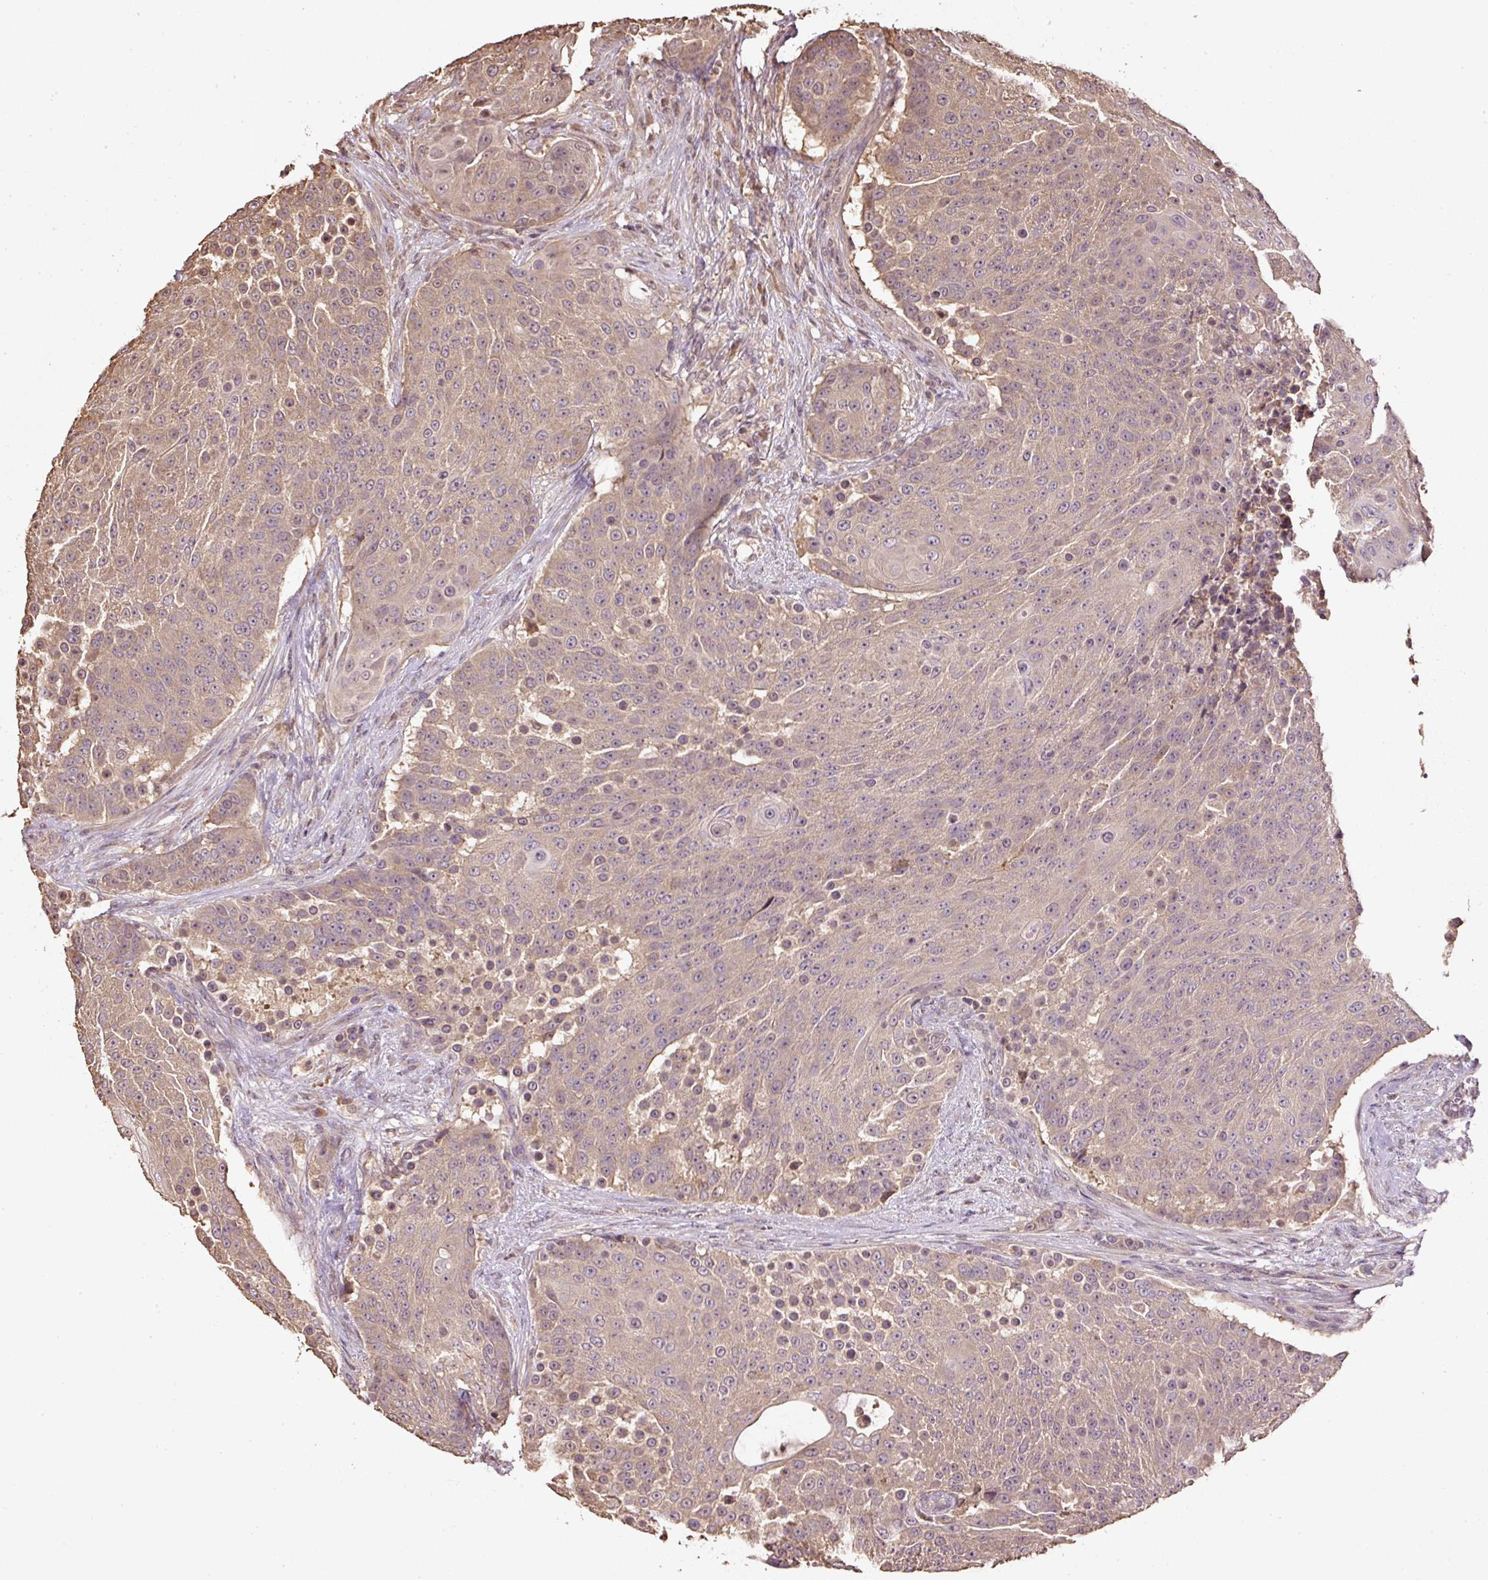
{"staining": {"intensity": "moderate", "quantity": ">75%", "location": "cytoplasmic/membranous,nuclear"}, "tissue": "urothelial cancer", "cell_type": "Tumor cells", "image_type": "cancer", "snomed": [{"axis": "morphology", "description": "Urothelial carcinoma, High grade"}, {"axis": "topography", "description": "Urinary bladder"}], "caption": "Urothelial cancer tissue shows moderate cytoplasmic/membranous and nuclear positivity in about >75% of tumor cells, visualized by immunohistochemistry. The staining was performed using DAB, with brown indicating positive protein expression. Nuclei are stained blue with hematoxylin.", "gene": "TMEM170B", "patient": {"sex": "female", "age": 63}}